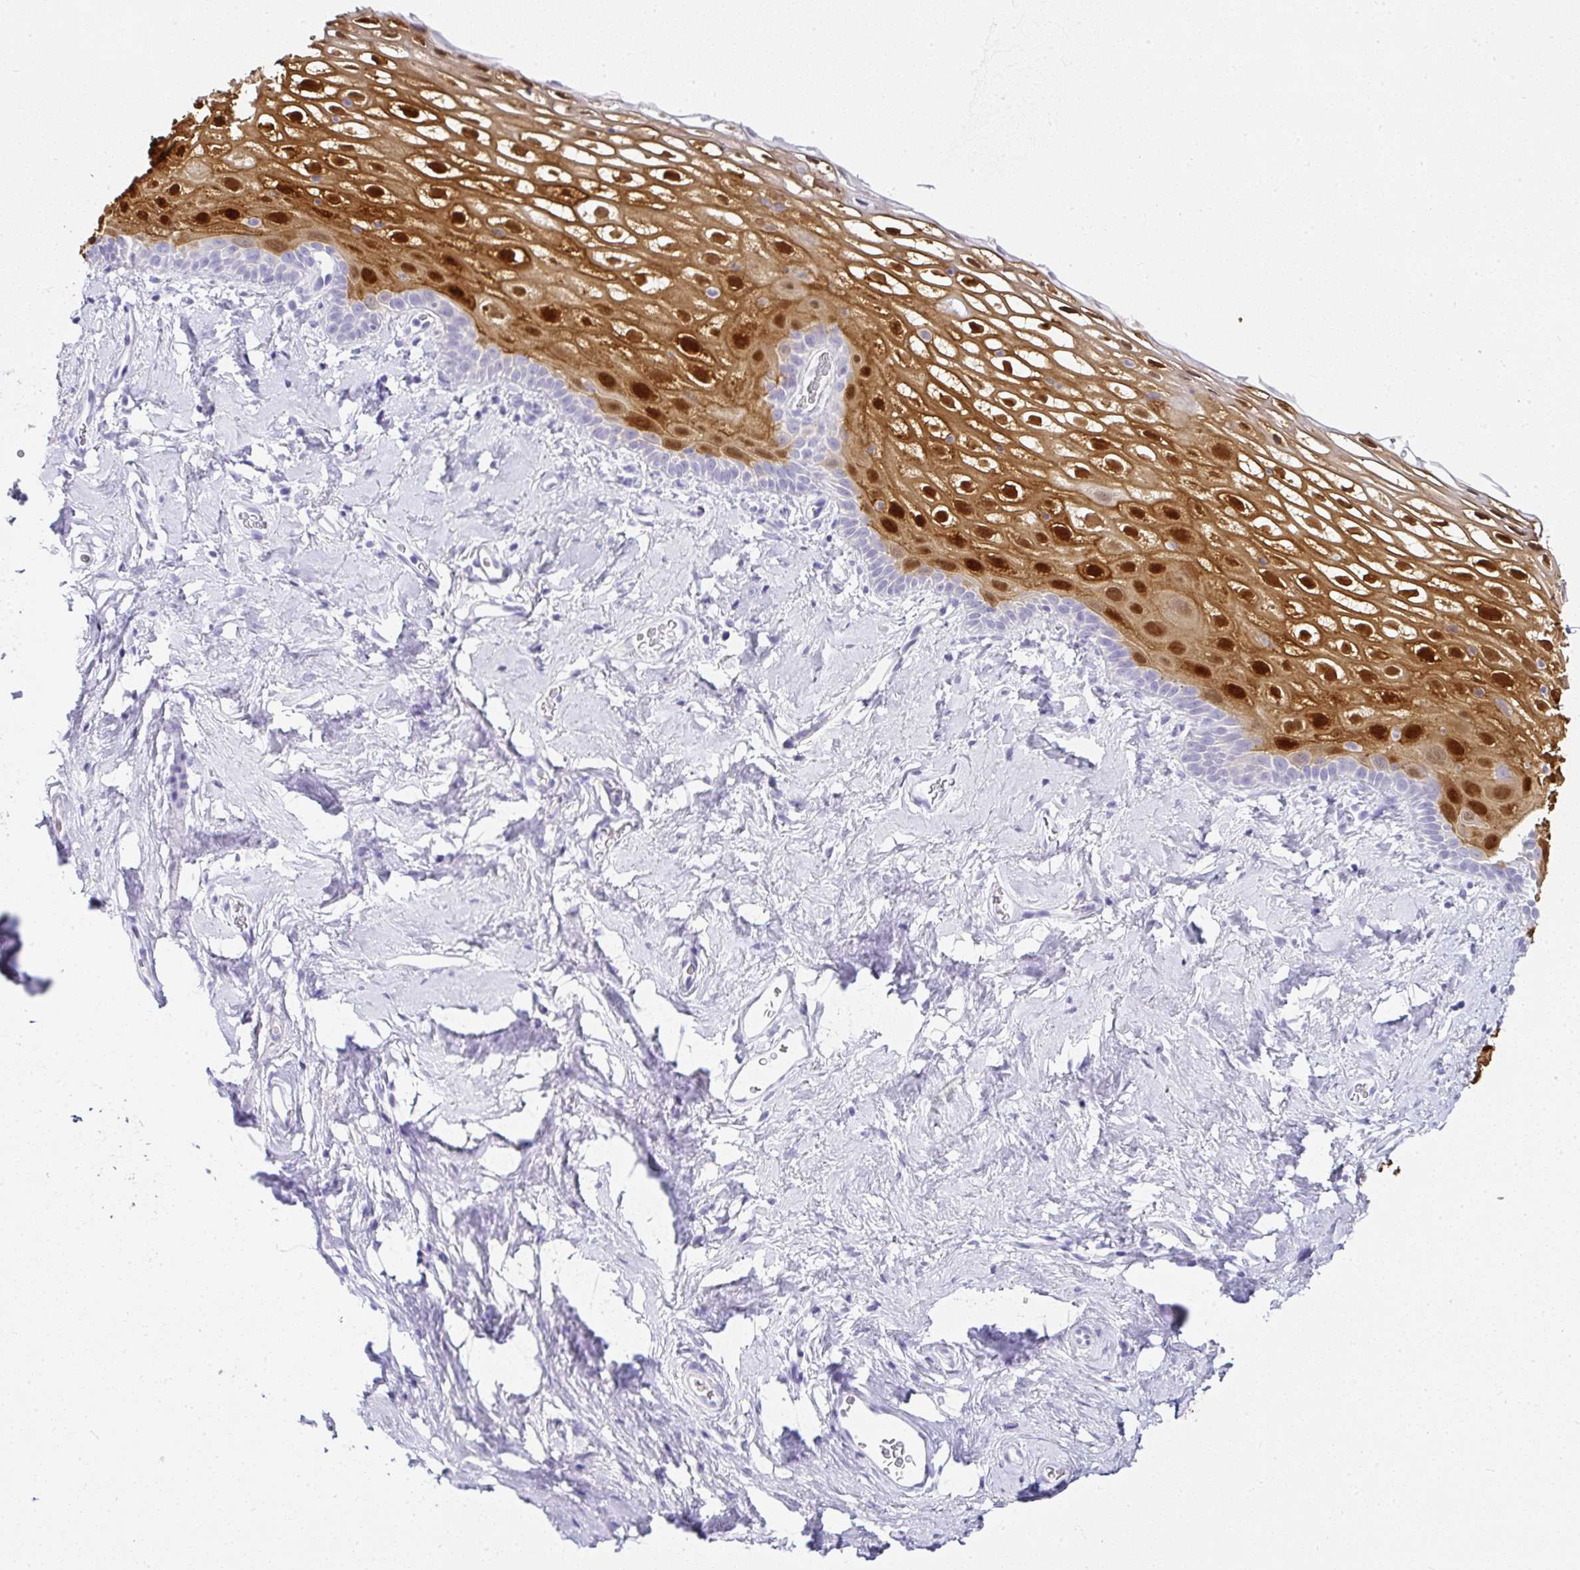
{"staining": {"intensity": "strong", "quantity": "25%-75%", "location": "cytoplasmic/membranous,nuclear"}, "tissue": "vagina", "cell_type": "Squamous epithelial cells", "image_type": "normal", "snomed": [{"axis": "morphology", "description": "Normal tissue, NOS"}, {"axis": "morphology", "description": "Adenocarcinoma, NOS"}, {"axis": "topography", "description": "Rectum"}, {"axis": "topography", "description": "Vagina"}, {"axis": "topography", "description": "Peripheral nerve tissue"}], "caption": "Human vagina stained with a brown dye shows strong cytoplasmic/membranous,nuclear positive expression in about 25%-75% of squamous epithelial cells.", "gene": "SERPINB3", "patient": {"sex": "female", "age": 71}}